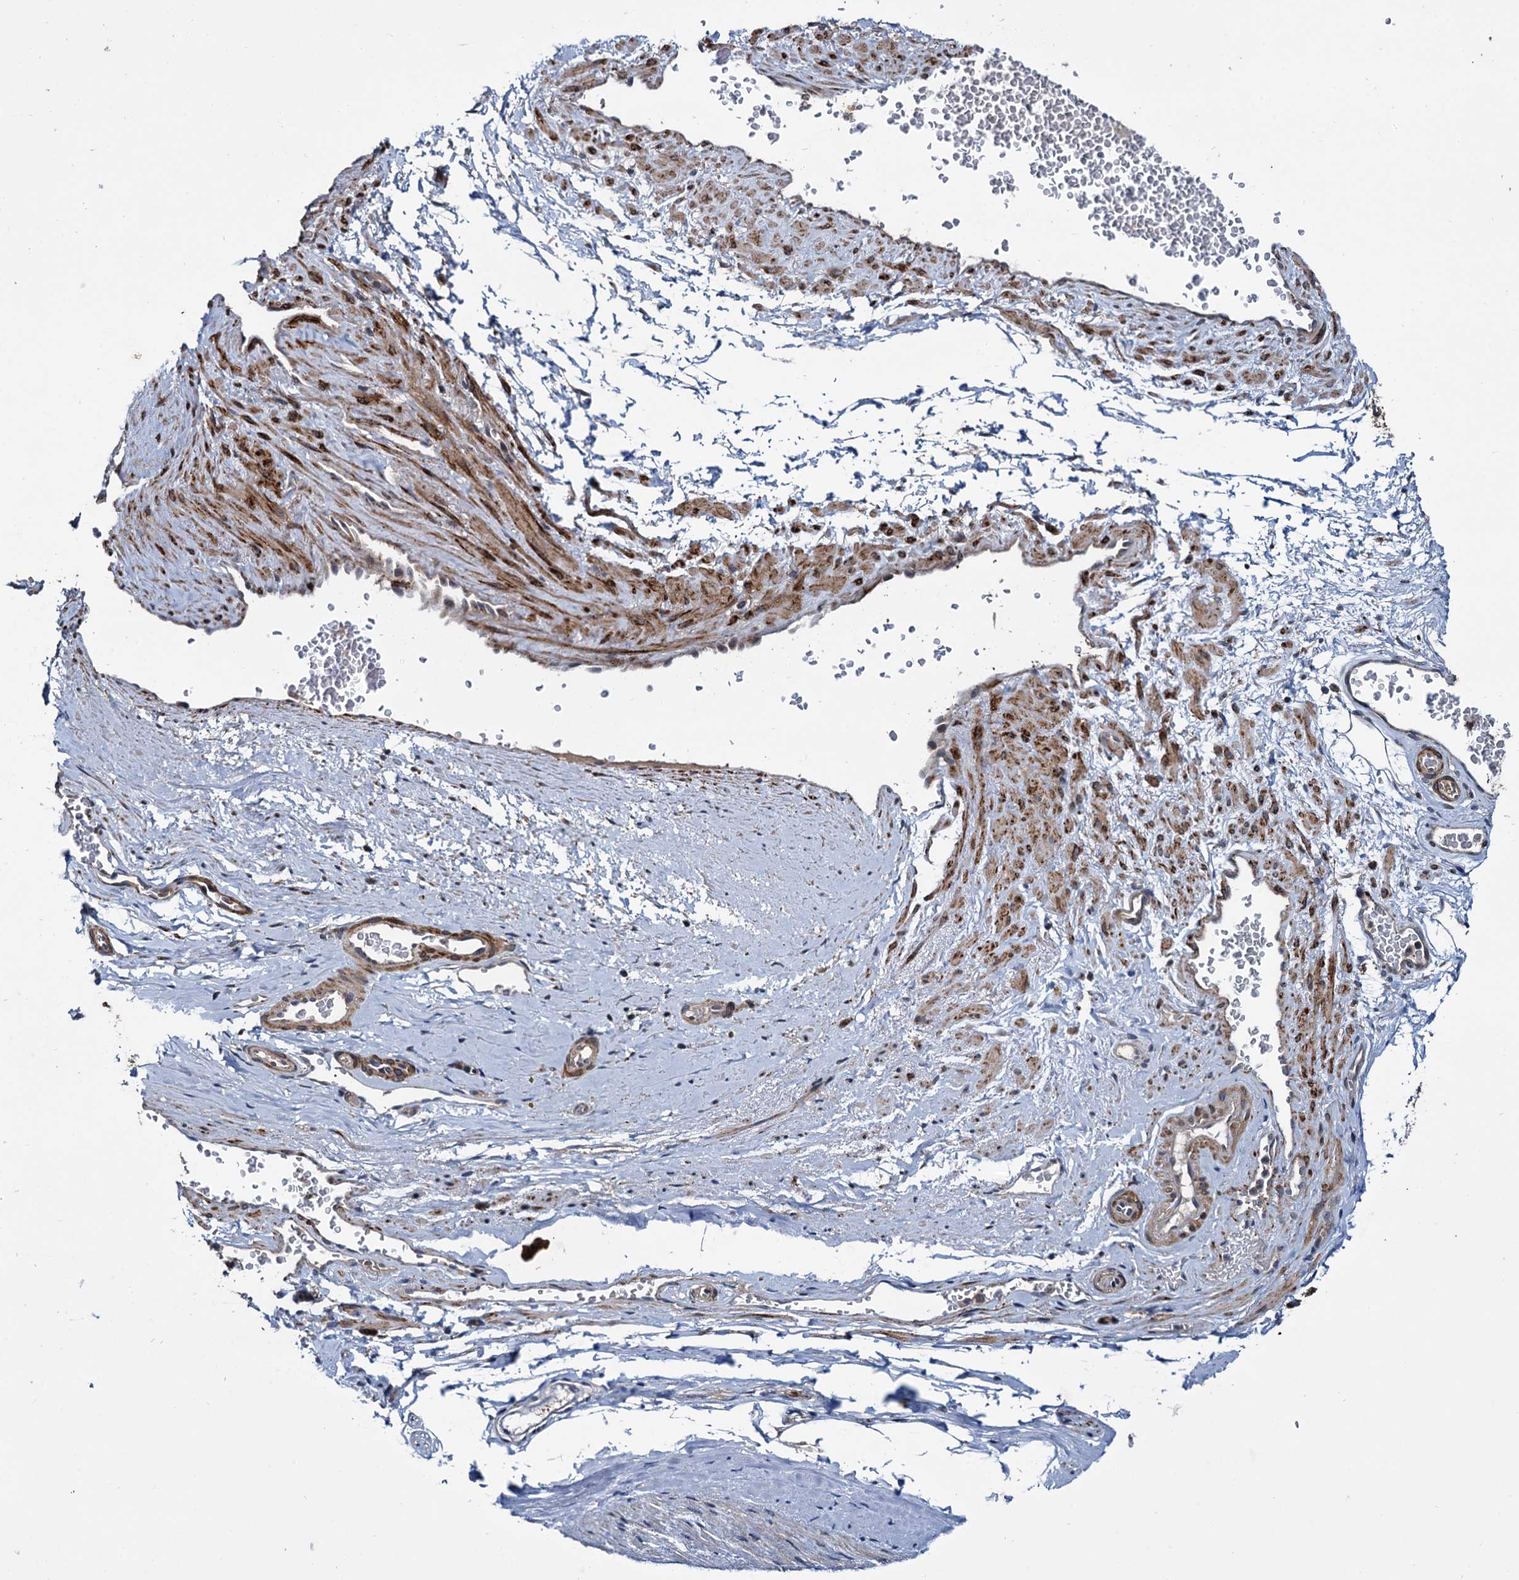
{"staining": {"intensity": "weak", "quantity": "<25%", "location": "cytoplasmic/membranous"}, "tissue": "adipose tissue", "cell_type": "Adipocytes", "image_type": "normal", "snomed": [{"axis": "morphology", "description": "Normal tissue, NOS"}, {"axis": "morphology", "description": "Adenocarcinoma, Low grade"}, {"axis": "topography", "description": "Prostate"}, {"axis": "topography", "description": "Peripheral nerve tissue"}], "caption": "The histopathology image exhibits no significant staining in adipocytes of adipose tissue. Brightfield microscopy of IHC stained with DAB (brown) and hematoxylin (blue), captured at high magnification.", "gene": "ARHGAP42", "patient": {"sex": "male", "age": 63}}